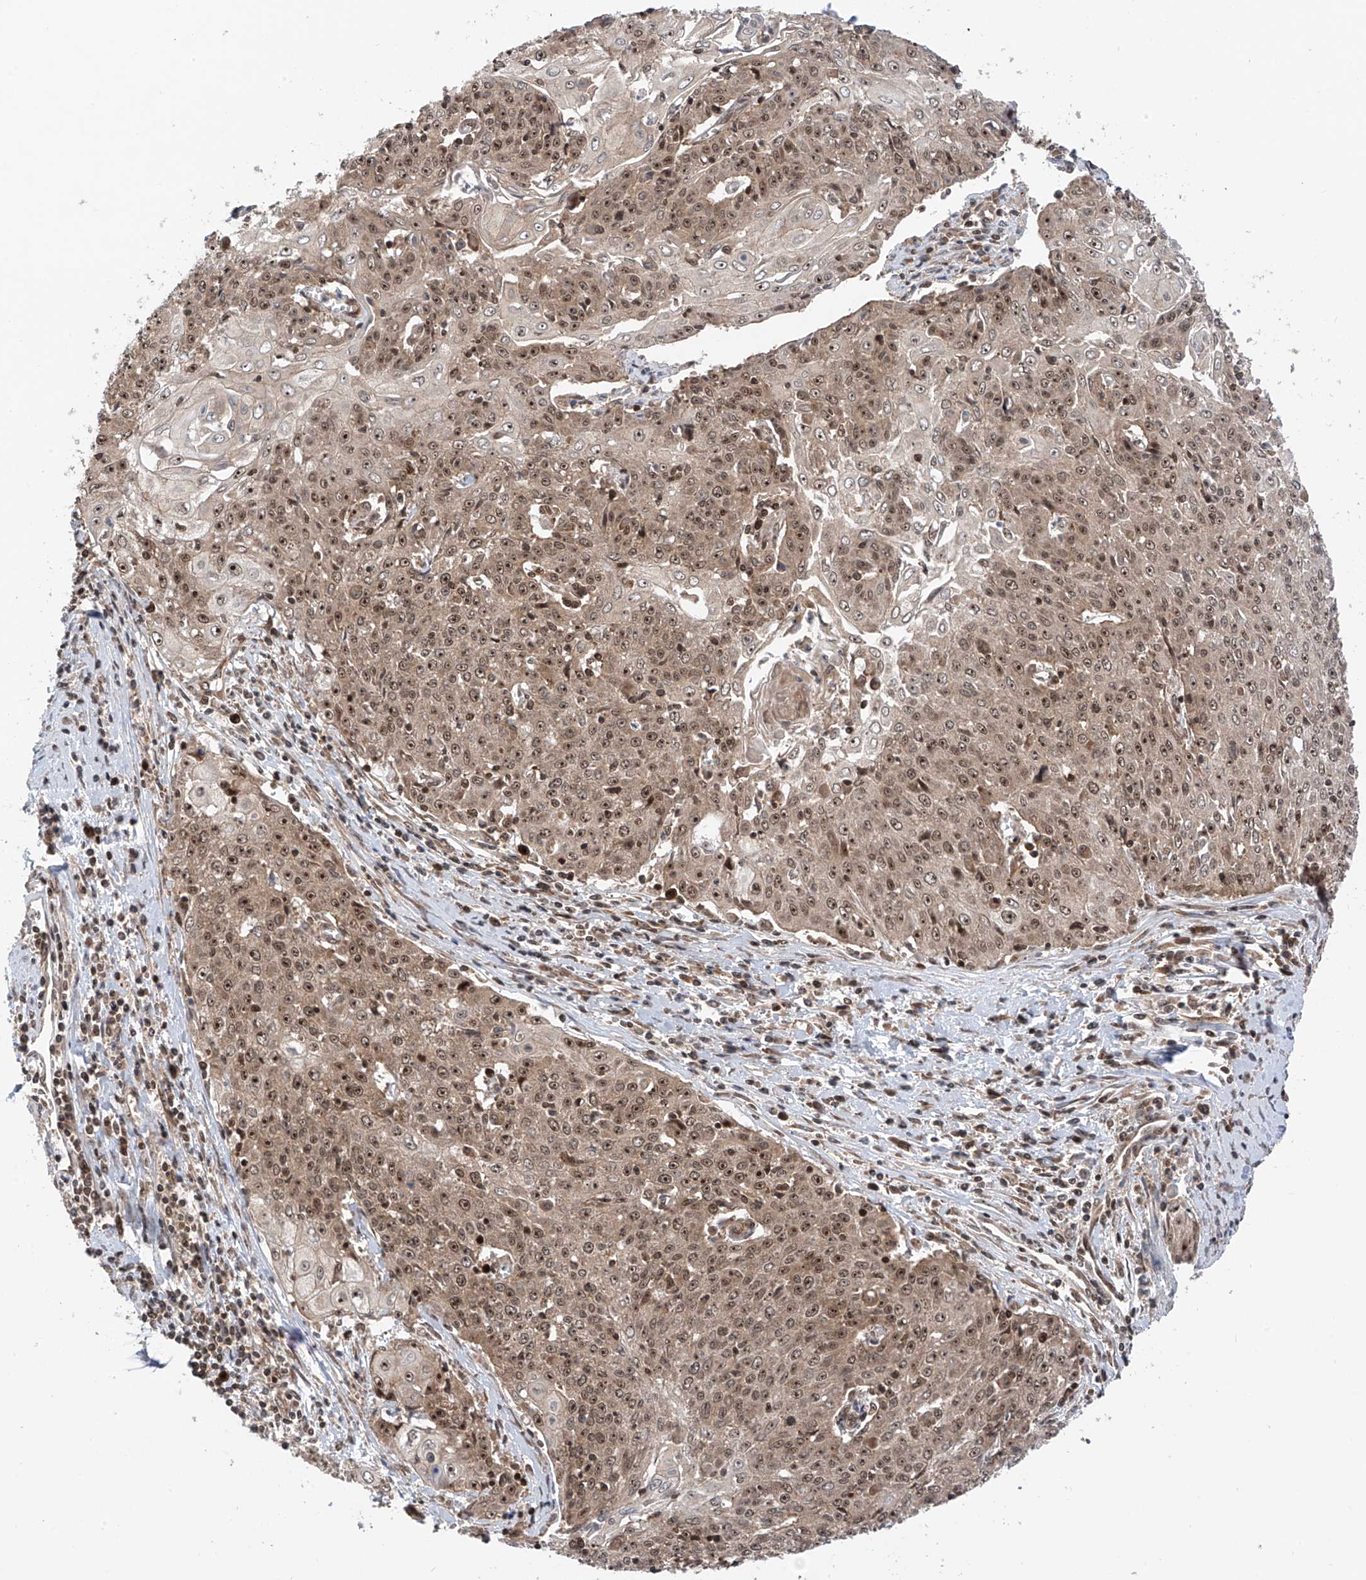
{"staining": {"intensity": "moderate", "quantity": ">75%", "location": "cytoplasmic/membranous,nuclear"}, "tissue": "cervical cancer", "cell_type": "Tumor cells", "image_type": "cancer", "snomed": [{"axis": "morphology", "description": "Squamous cell carcinoma, NOS"}, {"axis": "topography", "description": "Cervix"}], "caption": "Protein staining by IHC demonstrates moderate cytoplasmic/membranous and nuclear expression in about >75% of tumor cells in cervical cancer (squamous cell carcinoma). (DAB IHC, brown staining for protein, blue staining for nuclei).", "gene": "C1orf131", "patient": {"sex": "female", "age": 48}}